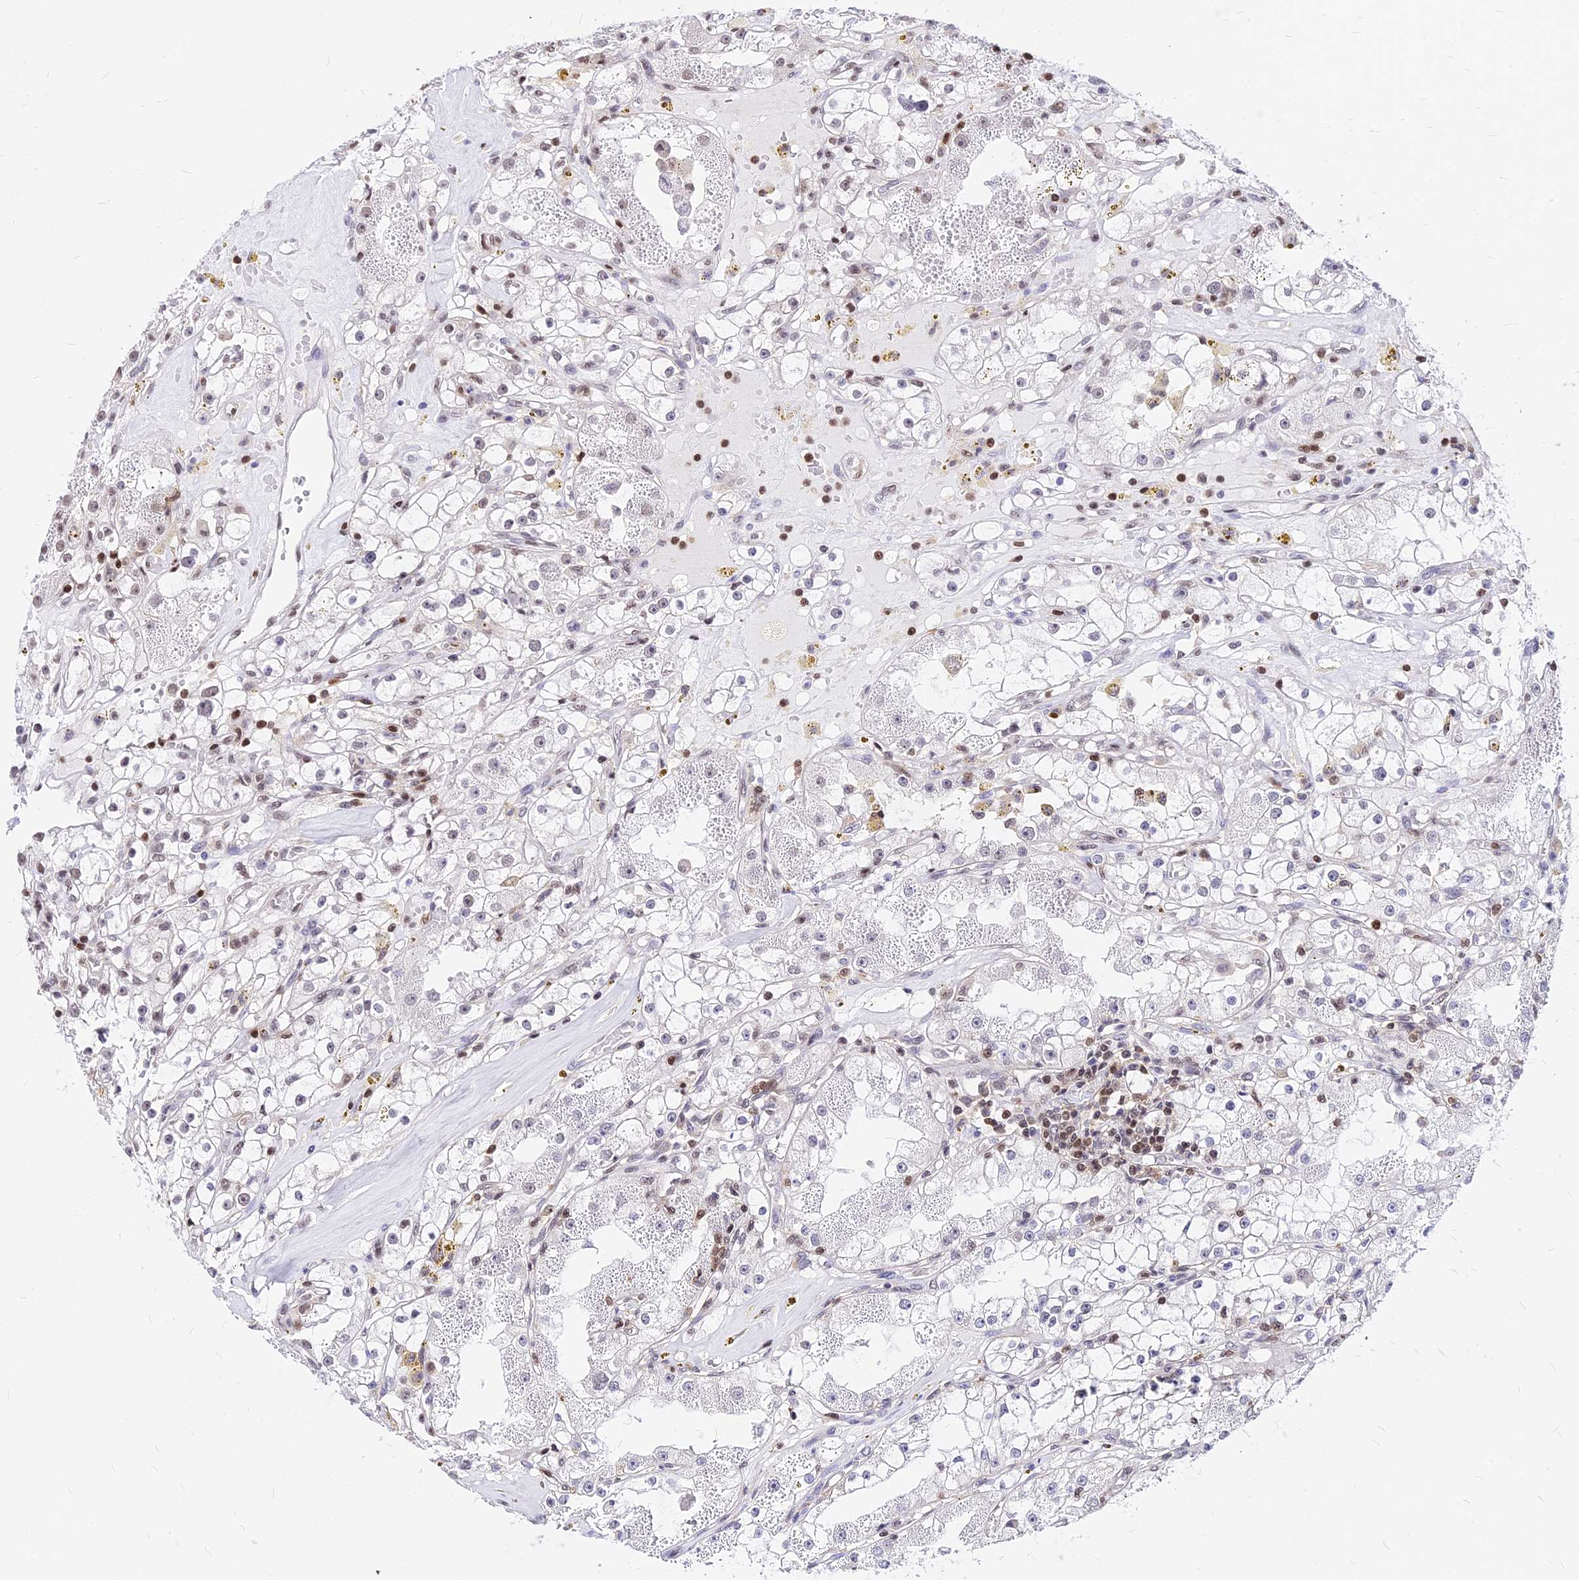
{"staining": {"intensity": "negative", "quantity": "none", "location": "none"}, "tissue": "renal cancer", "cell_type": "Tumor cells", "image_type": "cancer", "snomed": [{"axis": "morphology", "description": "Adenocarcinoma, NOS"}, {"axis": "topography", "description": "Kidney"}], "caption": "Tumor cells are negative for brown protein staining in renal adenocarcinoma.", "gene": "PAXX", "patient": {"sex": "male", "age": 56}}